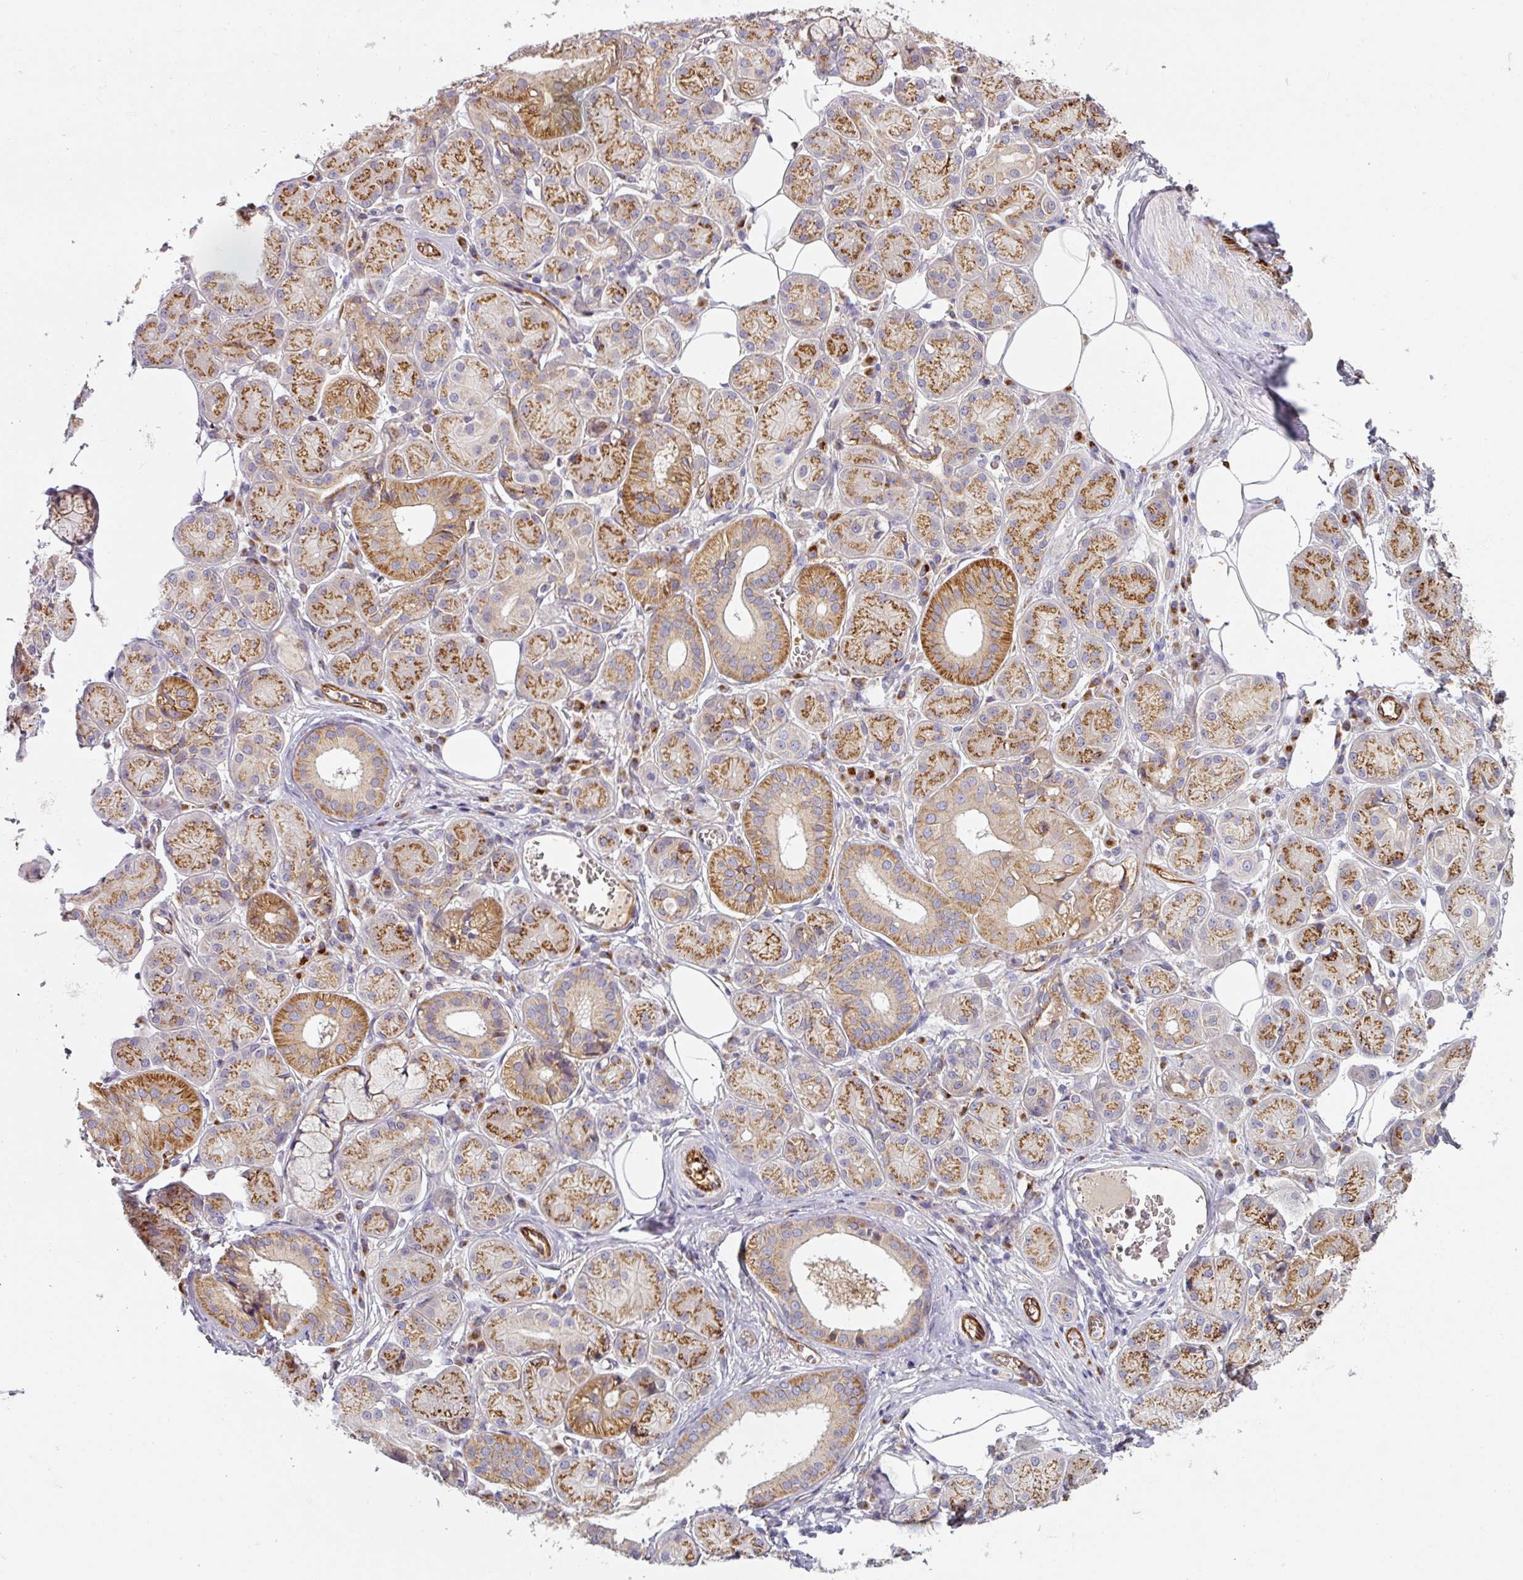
{"staining": {"intensity": "strong", "quantity": ">75%", "location": "cytoplasmic/membranous"}, "tissue": "salivary gland", "cell_type": "Glandular cells", "image_type": "normal", "snomed": [{"axis": "morphology", "description": "Squamous cell carcinoma, NOS"}, {"axis": "topography", "description": "Skin"}, {"axis": "topography", "description": "Head-Neck"}], "caption": "Immunohistochemistry photomicrograph of normal salivary gland: salivary gland stained using immunohistochemistry (IHC) demonstrates high levels of strong protein expression localized specifically in the cytoplasmic/membranous of glandular cells, appearing as a cytoplasmic/membranous brown color.", "gene": "PRODH2", "patient": {"sex": "male", "age": 80}}